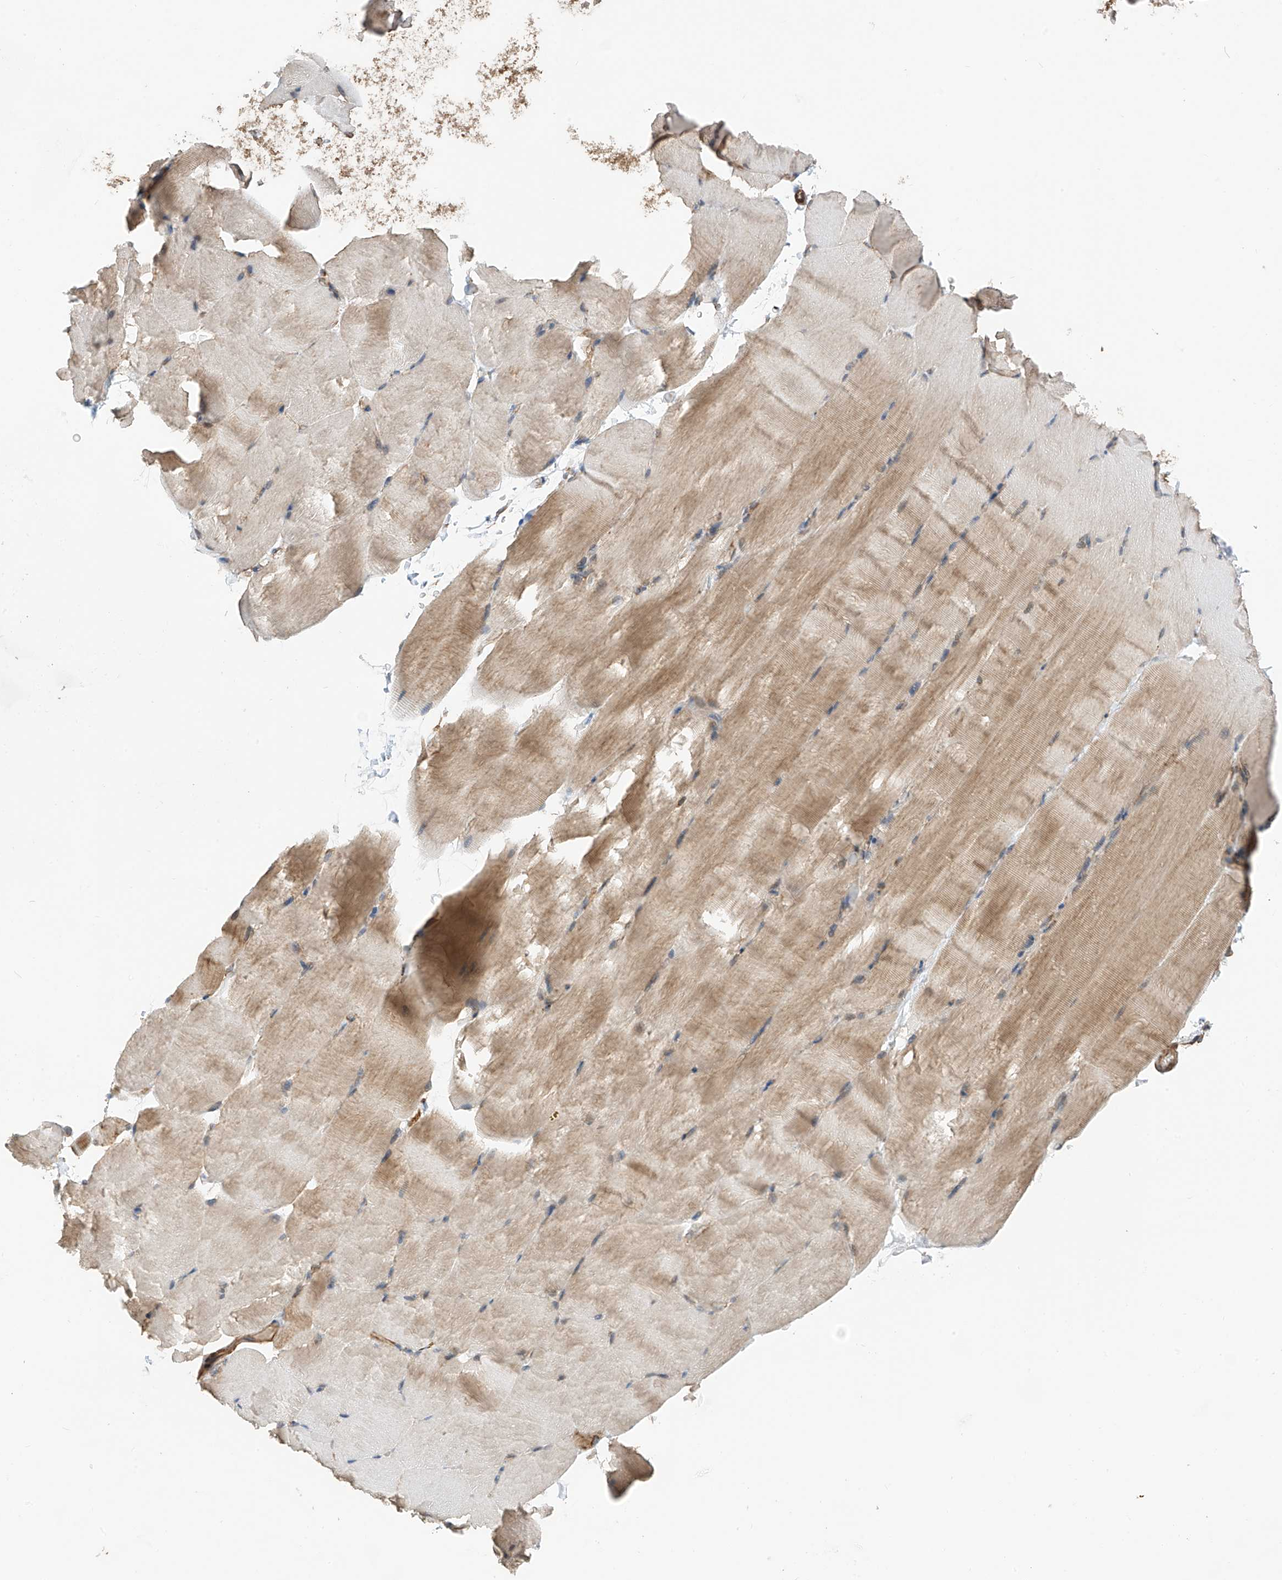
{"staining": {"intensity": "moderate", "quantity": "25%-75%", "location": "cytoplasmic/membranous"}, "tissue": "skeletal muscle", "cell_type": "Myocytes", "image_type": "normal", "snomed": [{"axis": "morphology", "description": "Normal tissue, NOS"}, {"axis": "topography", "description": "Skeletal muscle"}, {"axis": "topography", "description": "Parathyroid gland"}], "caption": "The micrograph demonstrates a brown stain indicating the presence of a protein in the cytoplasmic/membranous of myocytes in skeletal muscle. The staining is performed using DAB brown chromogen to label protein expression. The nuclei are counter-stained blue using hematoxylin.", "gene": "RPAIN", "patient": {"sex": "female", "age": 37}}